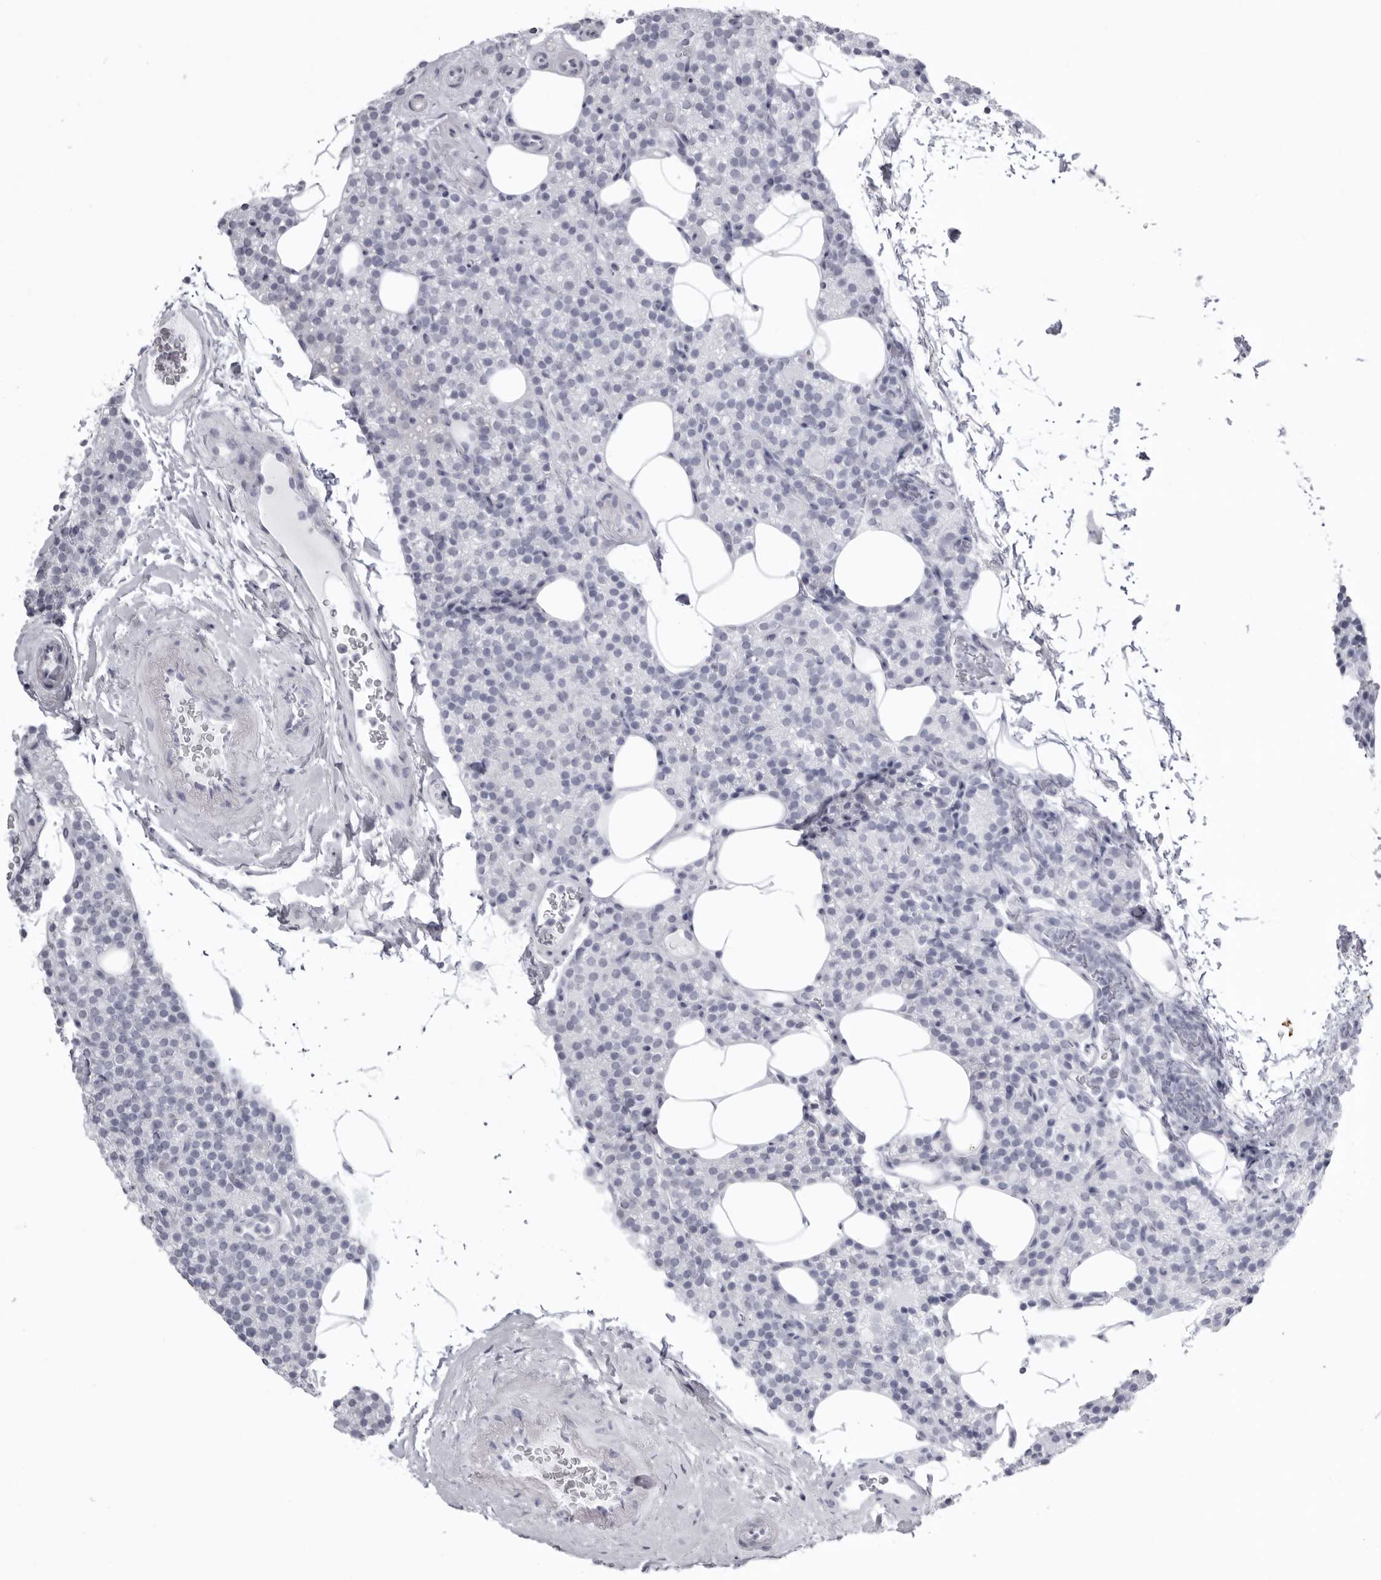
{"staining": {"intensity": "negative", "quantity": "none", "location": "none"}, "tissue": "parathyroid gland", "cell_type": "Glandular cells", "image_type": "normal", "snomed": [{"axis": "morphology", "description": "Normal tissue, NOS"}, {"axis": "topography", "description": "Parathyroid gland"}], "caption": "Immunohistochemical staining of benign human parathyroid gland shows no significant positivity in glandular cells. (DAB immunohistochemistry (IHC), high magnification).", "gene": "KLK9", "patient": {"sex": "female", "age": 56}}